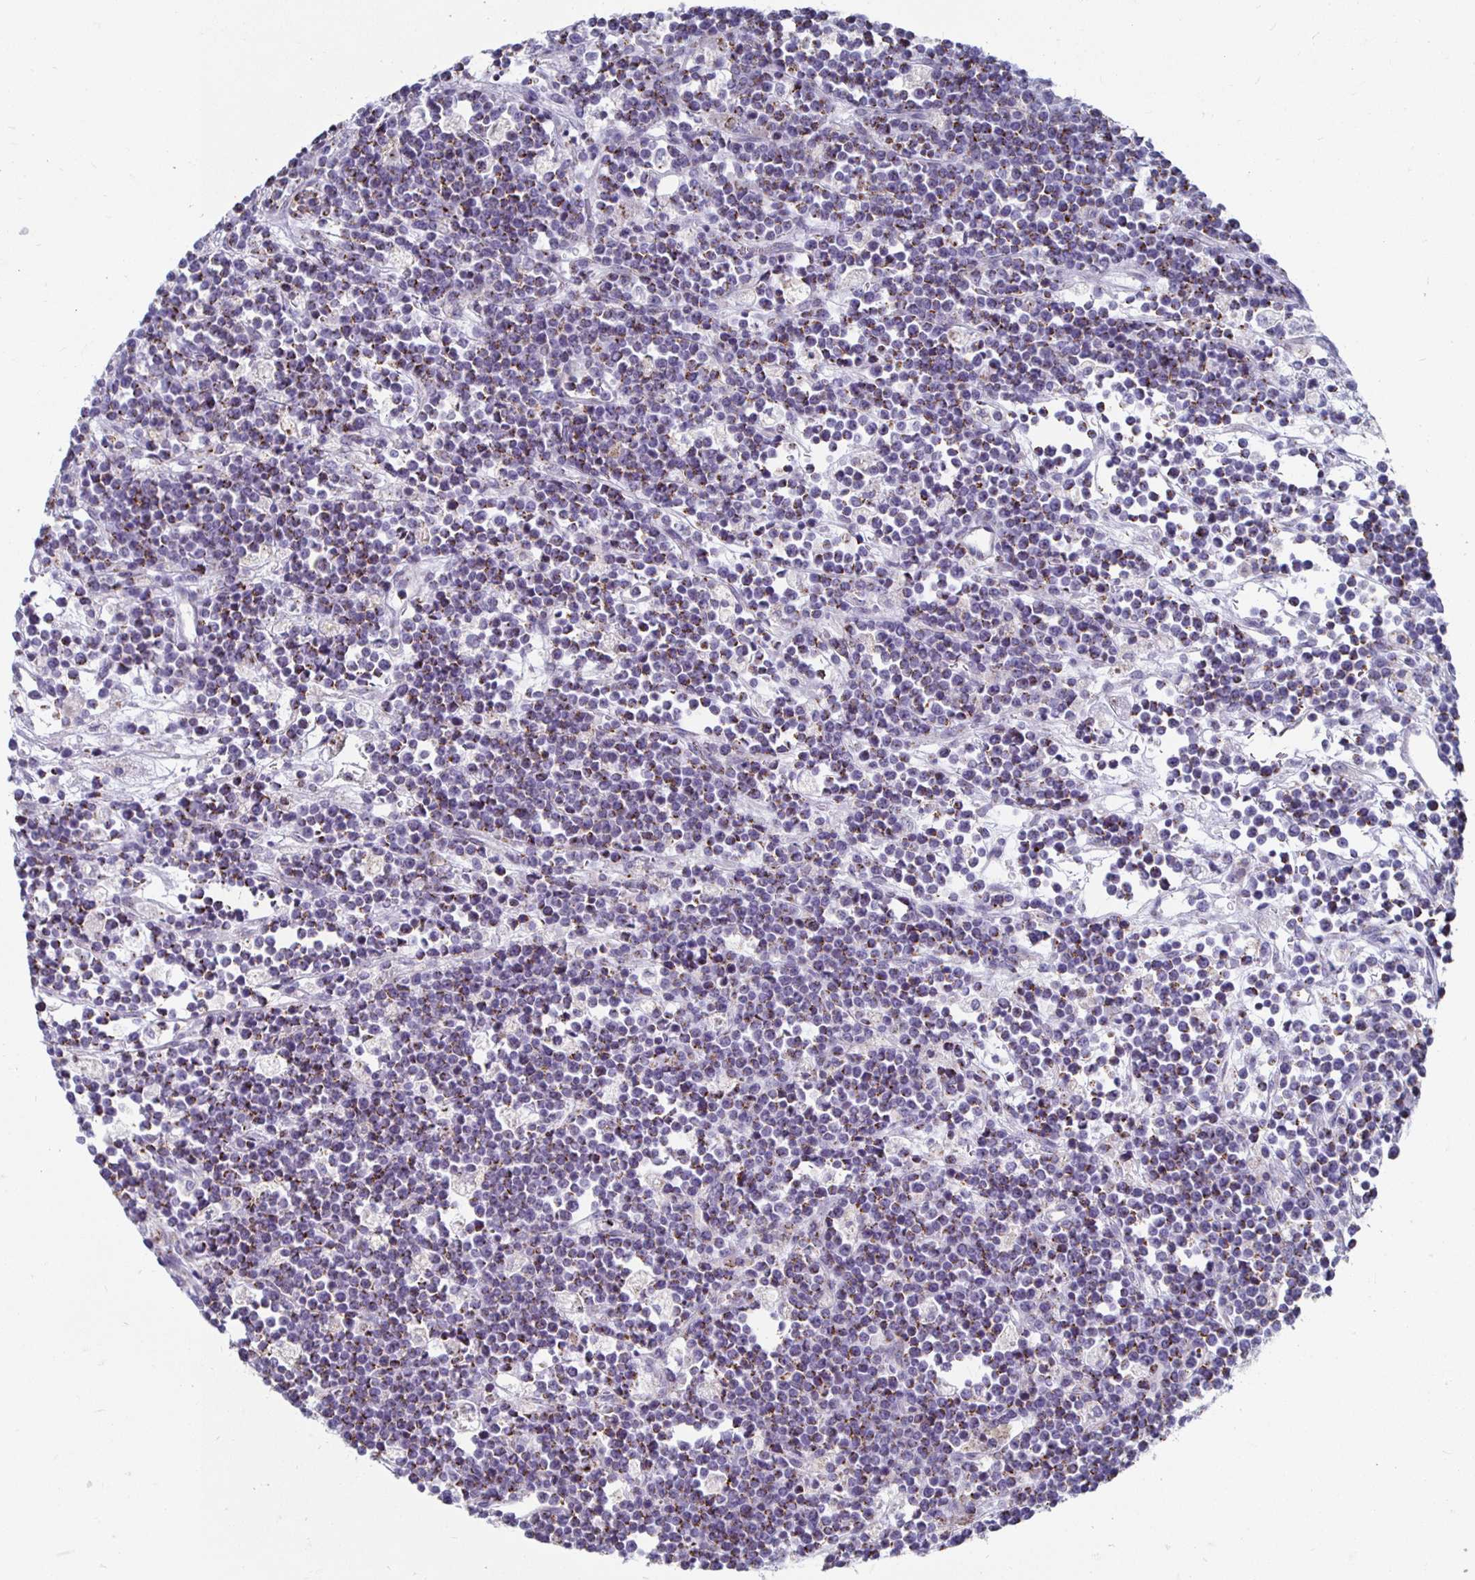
{"staining": {"intensity": "moderate", "quantity": "<25%", "location": "cytoplasmic/membranous"}, "tissue": "lymphoma", "cell_type": "Tumor cells", "image_type": "cancer", "snomed": [{"axis": "morphology", "description": "Malignant lymphoma, non-Hodgkin's type, High grade"}, {"axis": "topography", "description": "Ovary"}], "caption": "High-grade malignant lymphoma, non-Hodgkin's type tissue shows moderate cytoplasmic/membranous staining in approximately <25% of tumor cells", "gene": "NOCT", "patient": {"sex": "female", "age": 56}}